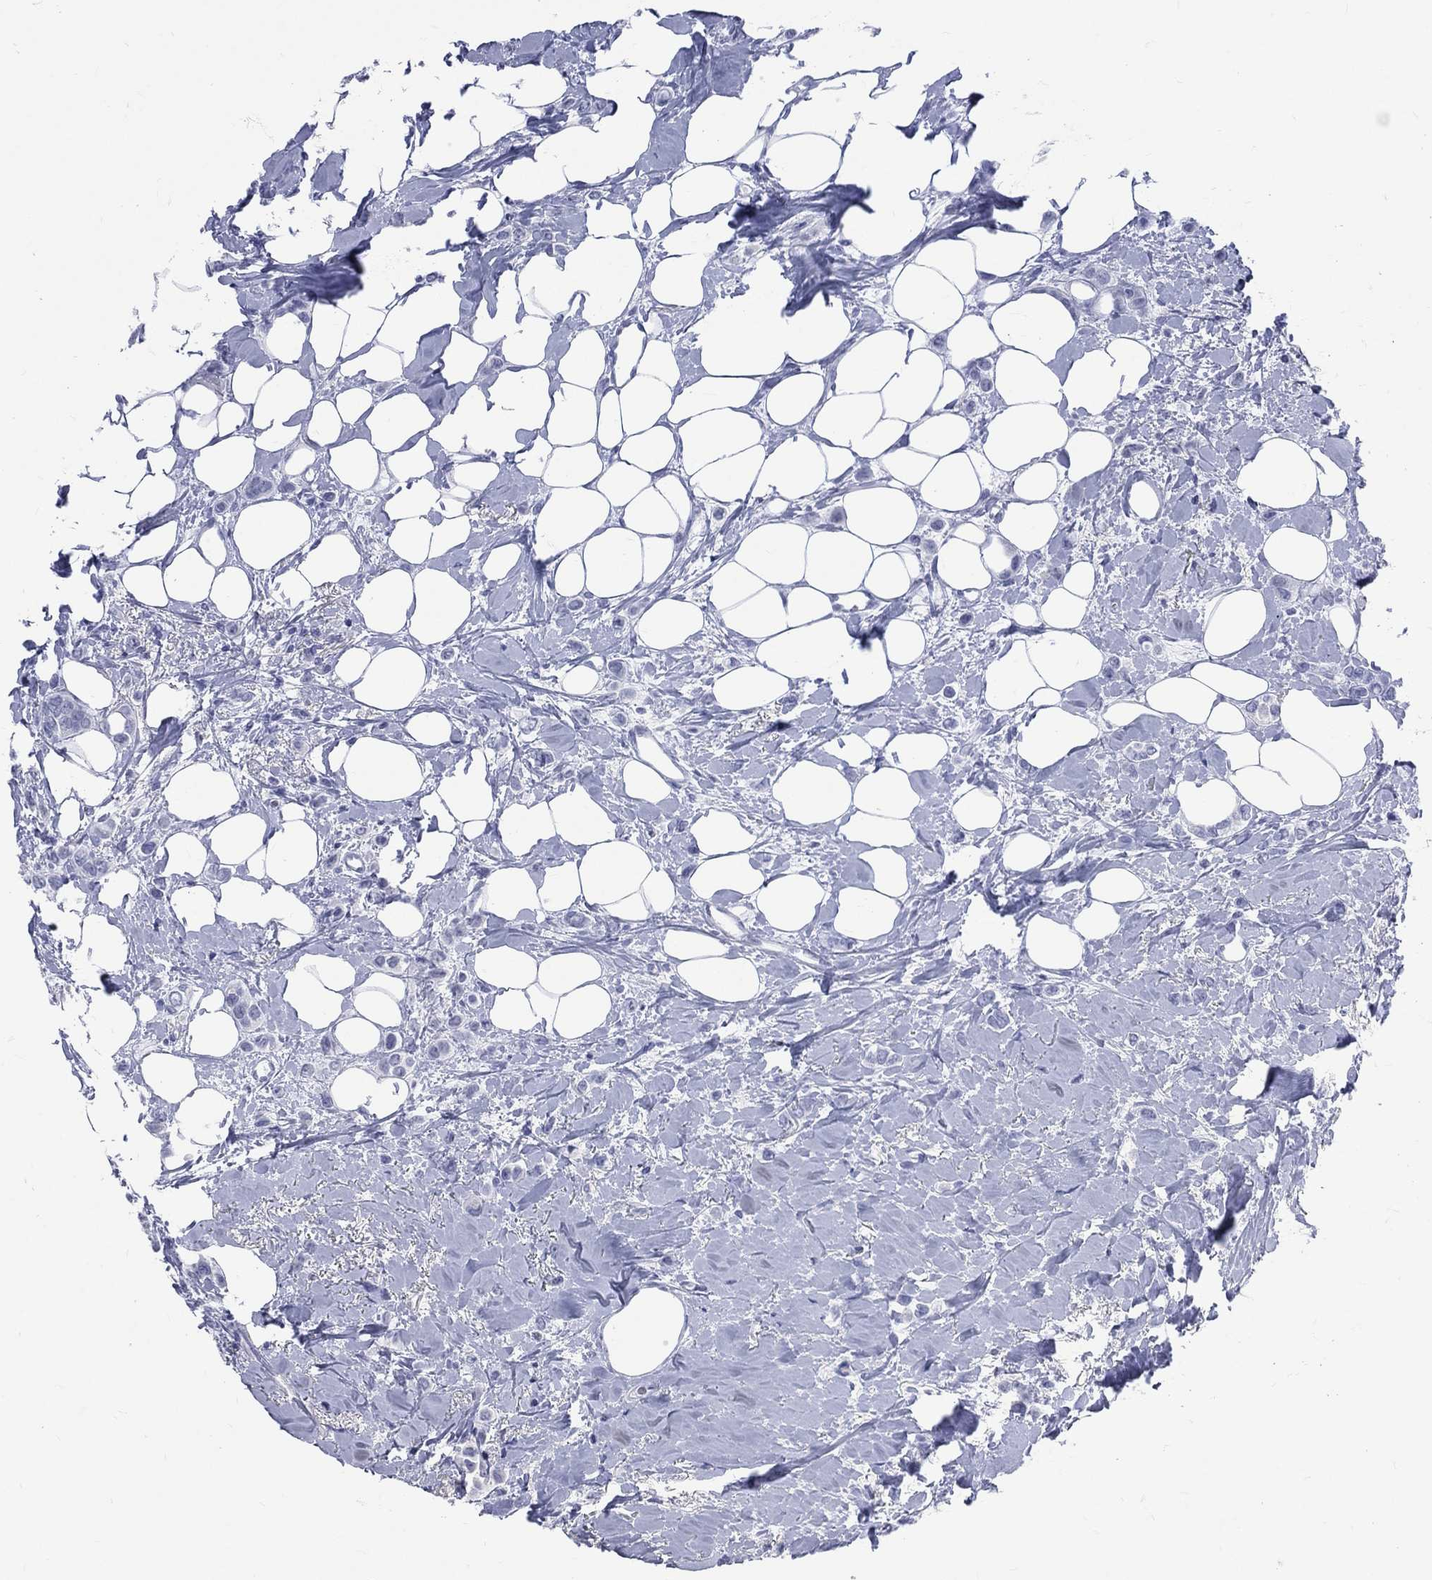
{"staining": {"intensity": "negative", "quantity": "none", "location": "none"}, "tissue": "breast cancer", "cell_type": "Tumor cells", "image_type": "cancer", "snomed": [{"axis": "morphology", "description": "Lobular carcinoma"}, {"axis": "topography", "description": "Breast"}], "caption": "Protein analysis of breast cancer (lobular carcinoma) displays no significant staining in tumor cells. Brightfield microscopy of immunohistochemistry stained with DAB (3,3'-diaminobenzidine) (brown) and hematoxylin (blue), captured at high magnification.", "gene": "MLLT10", "patient": {"sex": "female", "age": 66}}